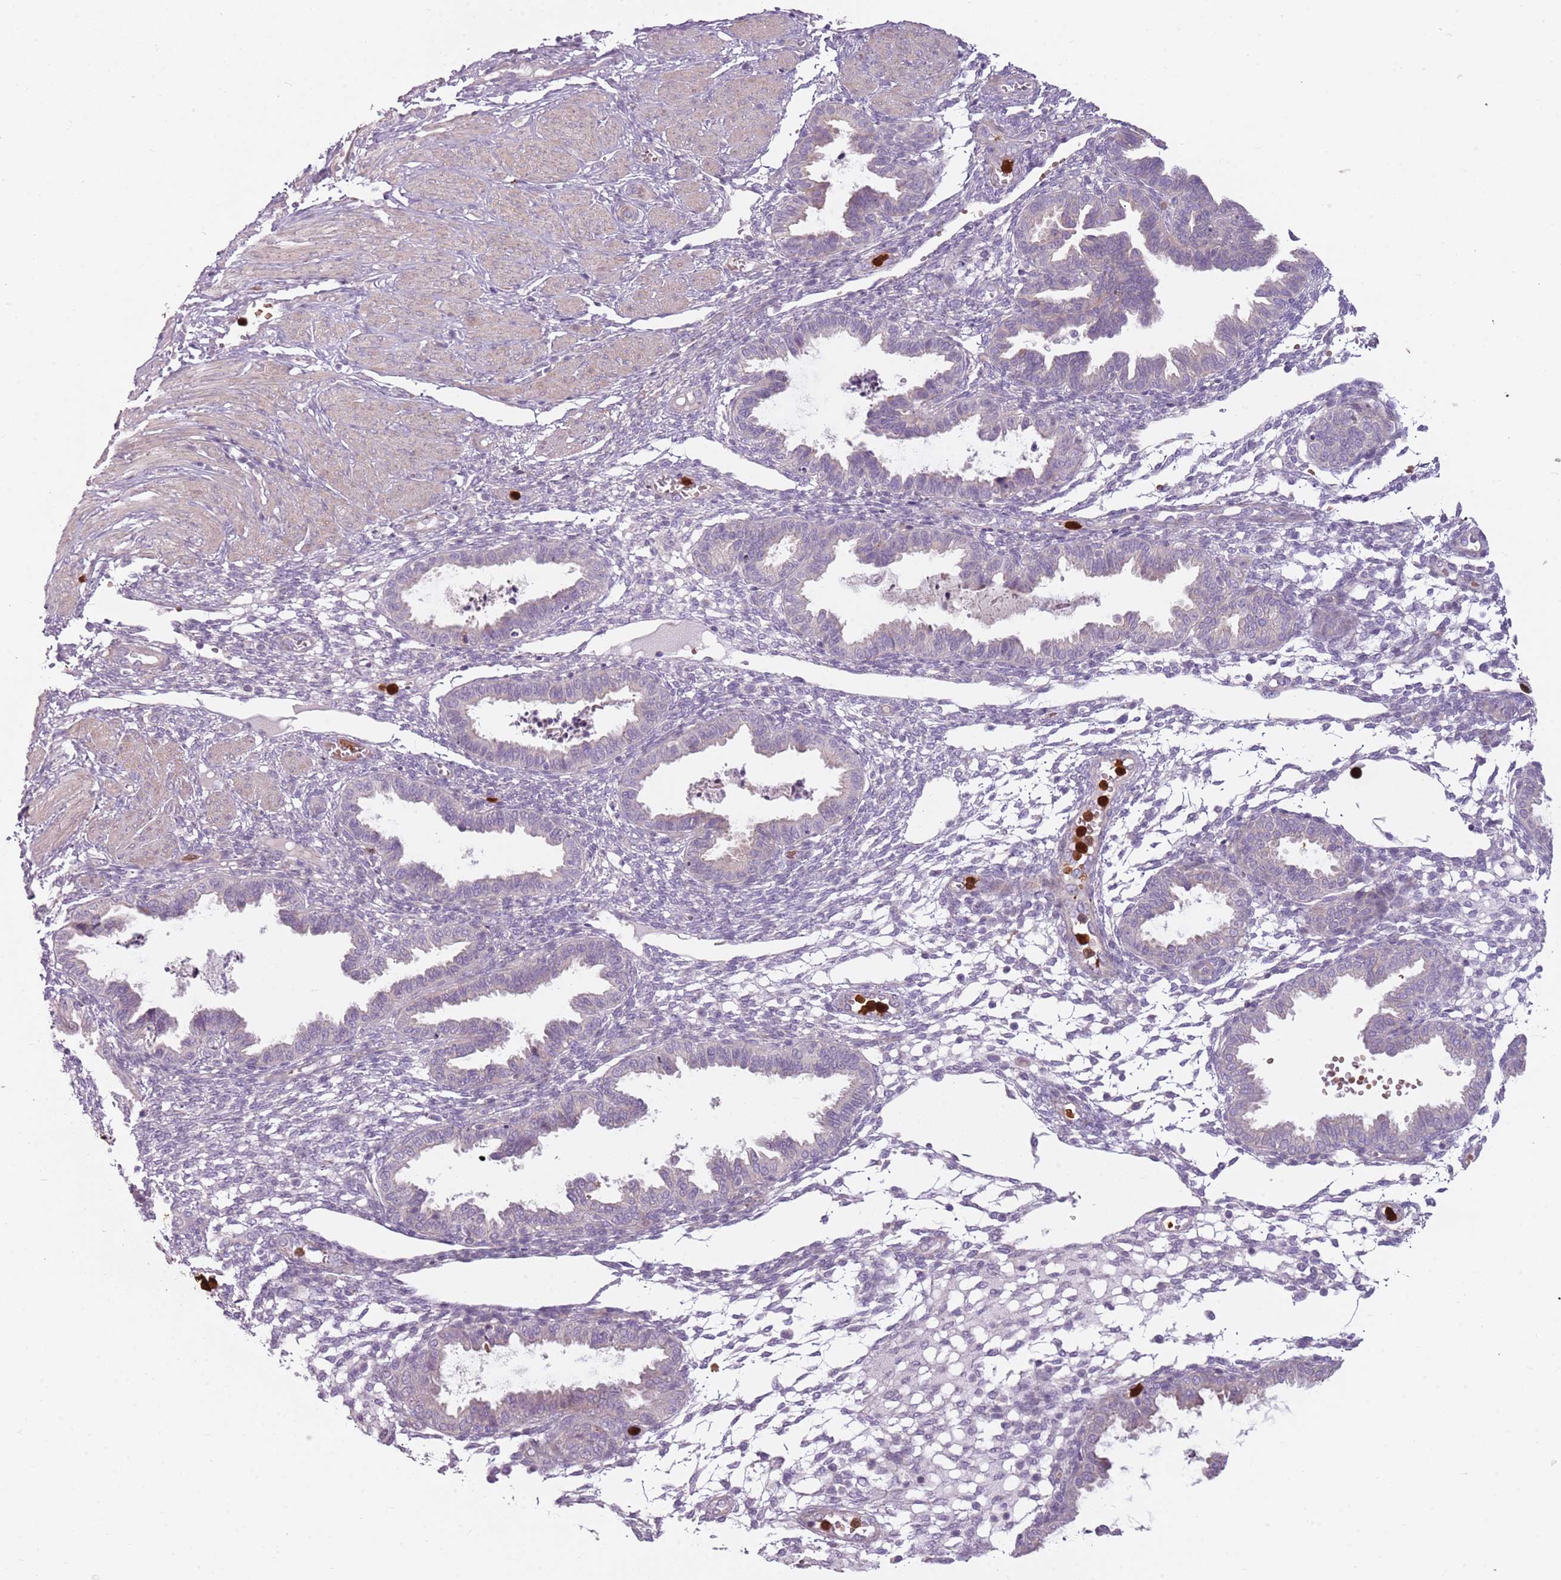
{"staining": {"intensity": "negative", "quantity": "none", "location": "none"}, "tissue": "endometrium", "cell_type": "Cells in endometrial stroma", "image_type": "normal", "snomed": [{"axis": "morphology", "description": "Normal tissue, NOS"}, {"axis": "topography", "description": "Endometrium"}], "caption": "An immunohistochemistry image of benign endometrium is shown. There is no staining in cells in endometrial stroma of endometrium. (Immunohistochemistry (ihc), brightfield microscopy, high magnification).", "gene": "SPAG4", "patient": {"sex": "female", "age": 33}}